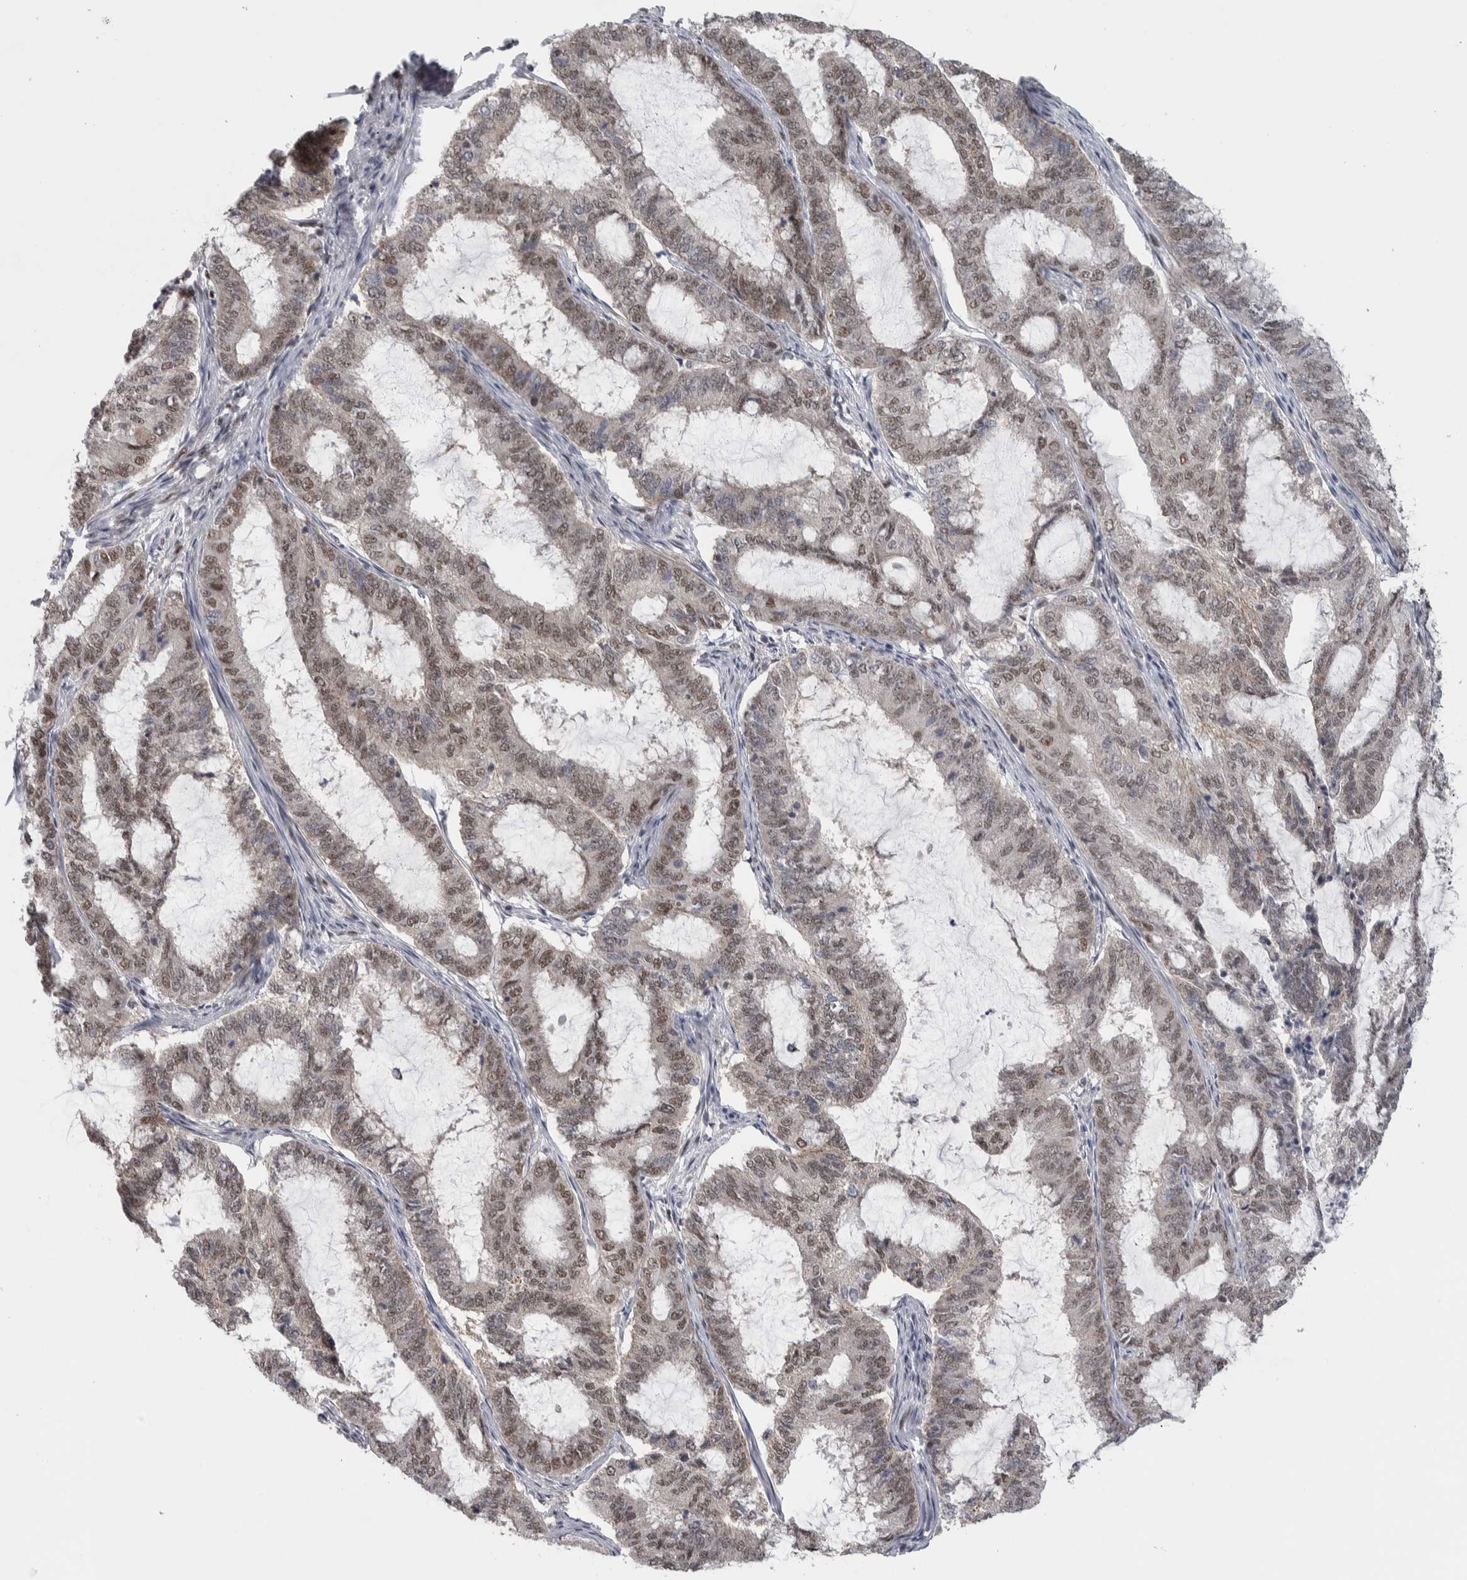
{"staining": {"intensity": "moderate", "quantity": "25%-75%", "location": "nuclear"}, "tissue": "endometrial cancer", "cell_type": "Tumor cells", "image_type": "cancer", "snomed": [{"axis": "morphology", "description": "Adenocarcinoma, NOS"}, {"axis": "topography", "description": "Endometrium"}], "caption": "This image displays immunohistochemistry staining of endometrial adenocarcinoma, with medium moderate nuclear expression in approximately 25%-75% of tumor cells.", "gene": "HEXIM2", "patient": {"sex": "female", "age": 51}}